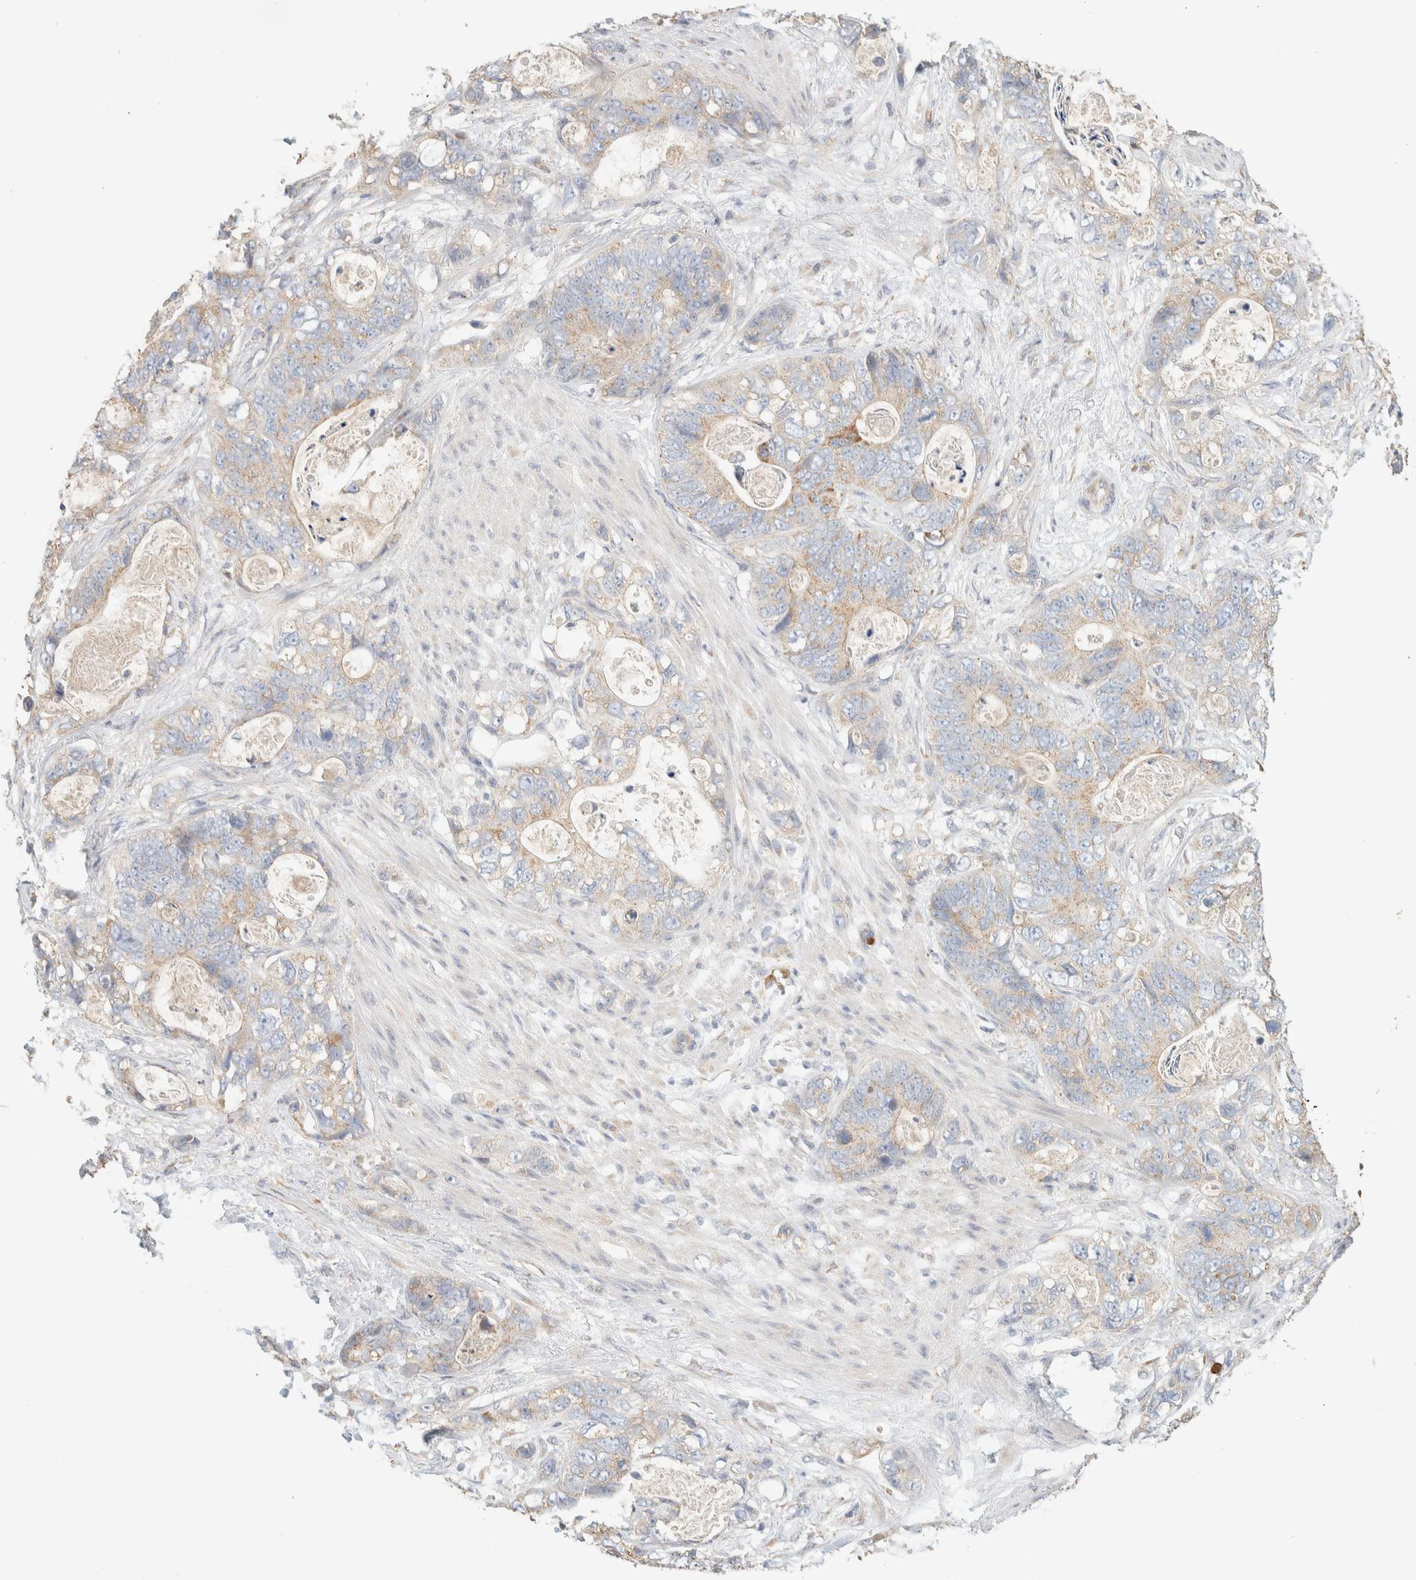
{"staining": {"intensity": "weak", "quantity": ">75%", "location": "cytoplasmic/membranous"}, "tissue": "stomach cancer", "cell_type": "Tumor cells", "image_type": "cancer", "snomed": [{"axis": "morphology", "description": "Normal tissue, NOS"}, {"axis": "morphology", "description": "Adenocarcinoma, NOS"}, {"axis": "topography", "description": "Stomach"}], "caption": "A low amount of weak cytoplasmic/membranous positivity is identified in approximately >75% of tumor cells in stomach cancer tissue.", "gene": "TTC3", "patient": {"sex": "female", "age": 89}}